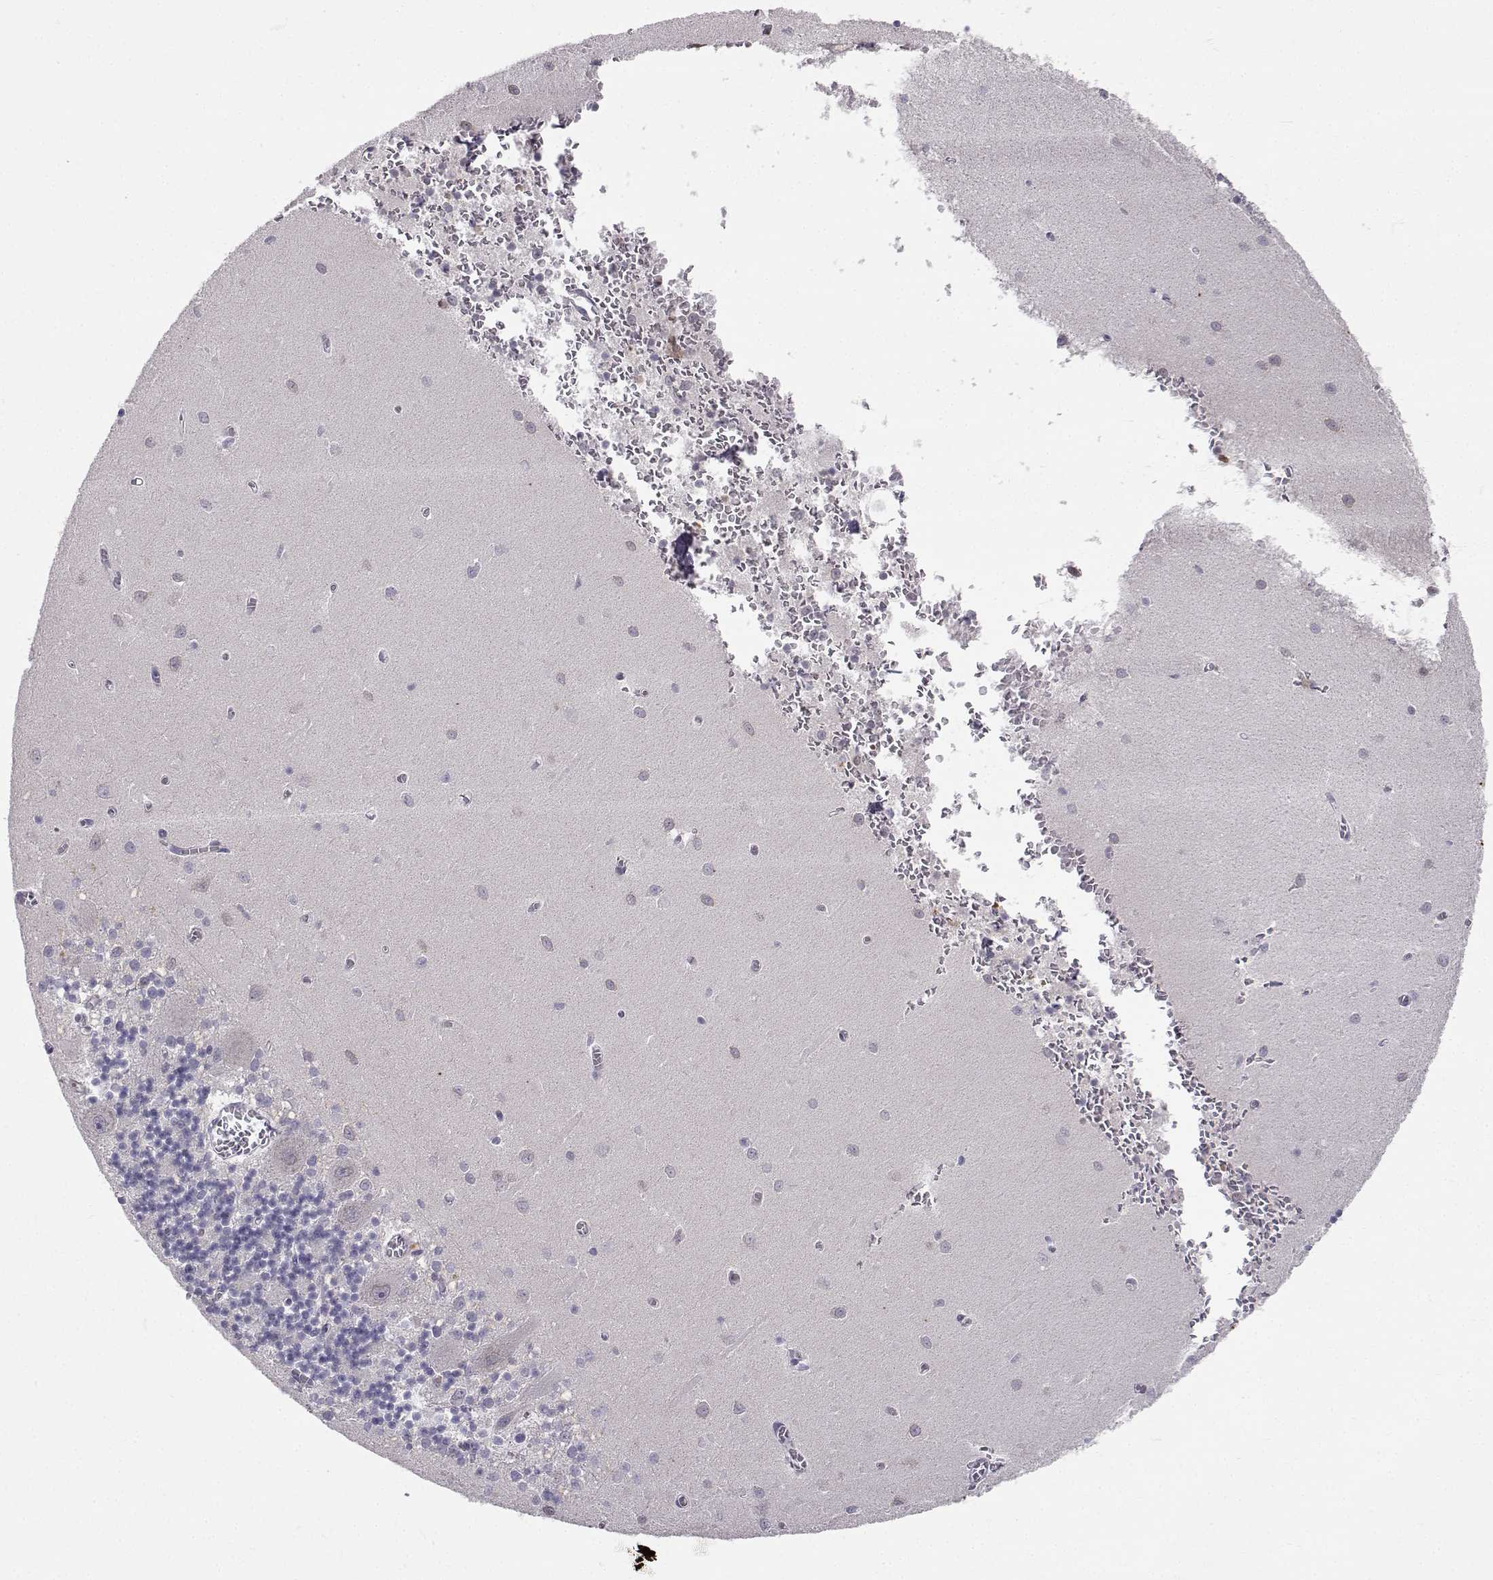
{"staining": {"intensity": "negative", "quantity": "none", "location": "none"}, "tissue": "cerebellum", "cell_type": "Cells in granular layer", "image_type": "normal", "snomed": [{"axis": "morphology", "description": "Normal tissue, NOS"}, {"axis": "topography", "description": "Cerebellum"}], "caption": "A micrograph of cerebellum stained for a protein displays no brown staining in cells in granular layer.", "gene": "SLC6A3", "patient": {"sex": "female", "age": 64}}